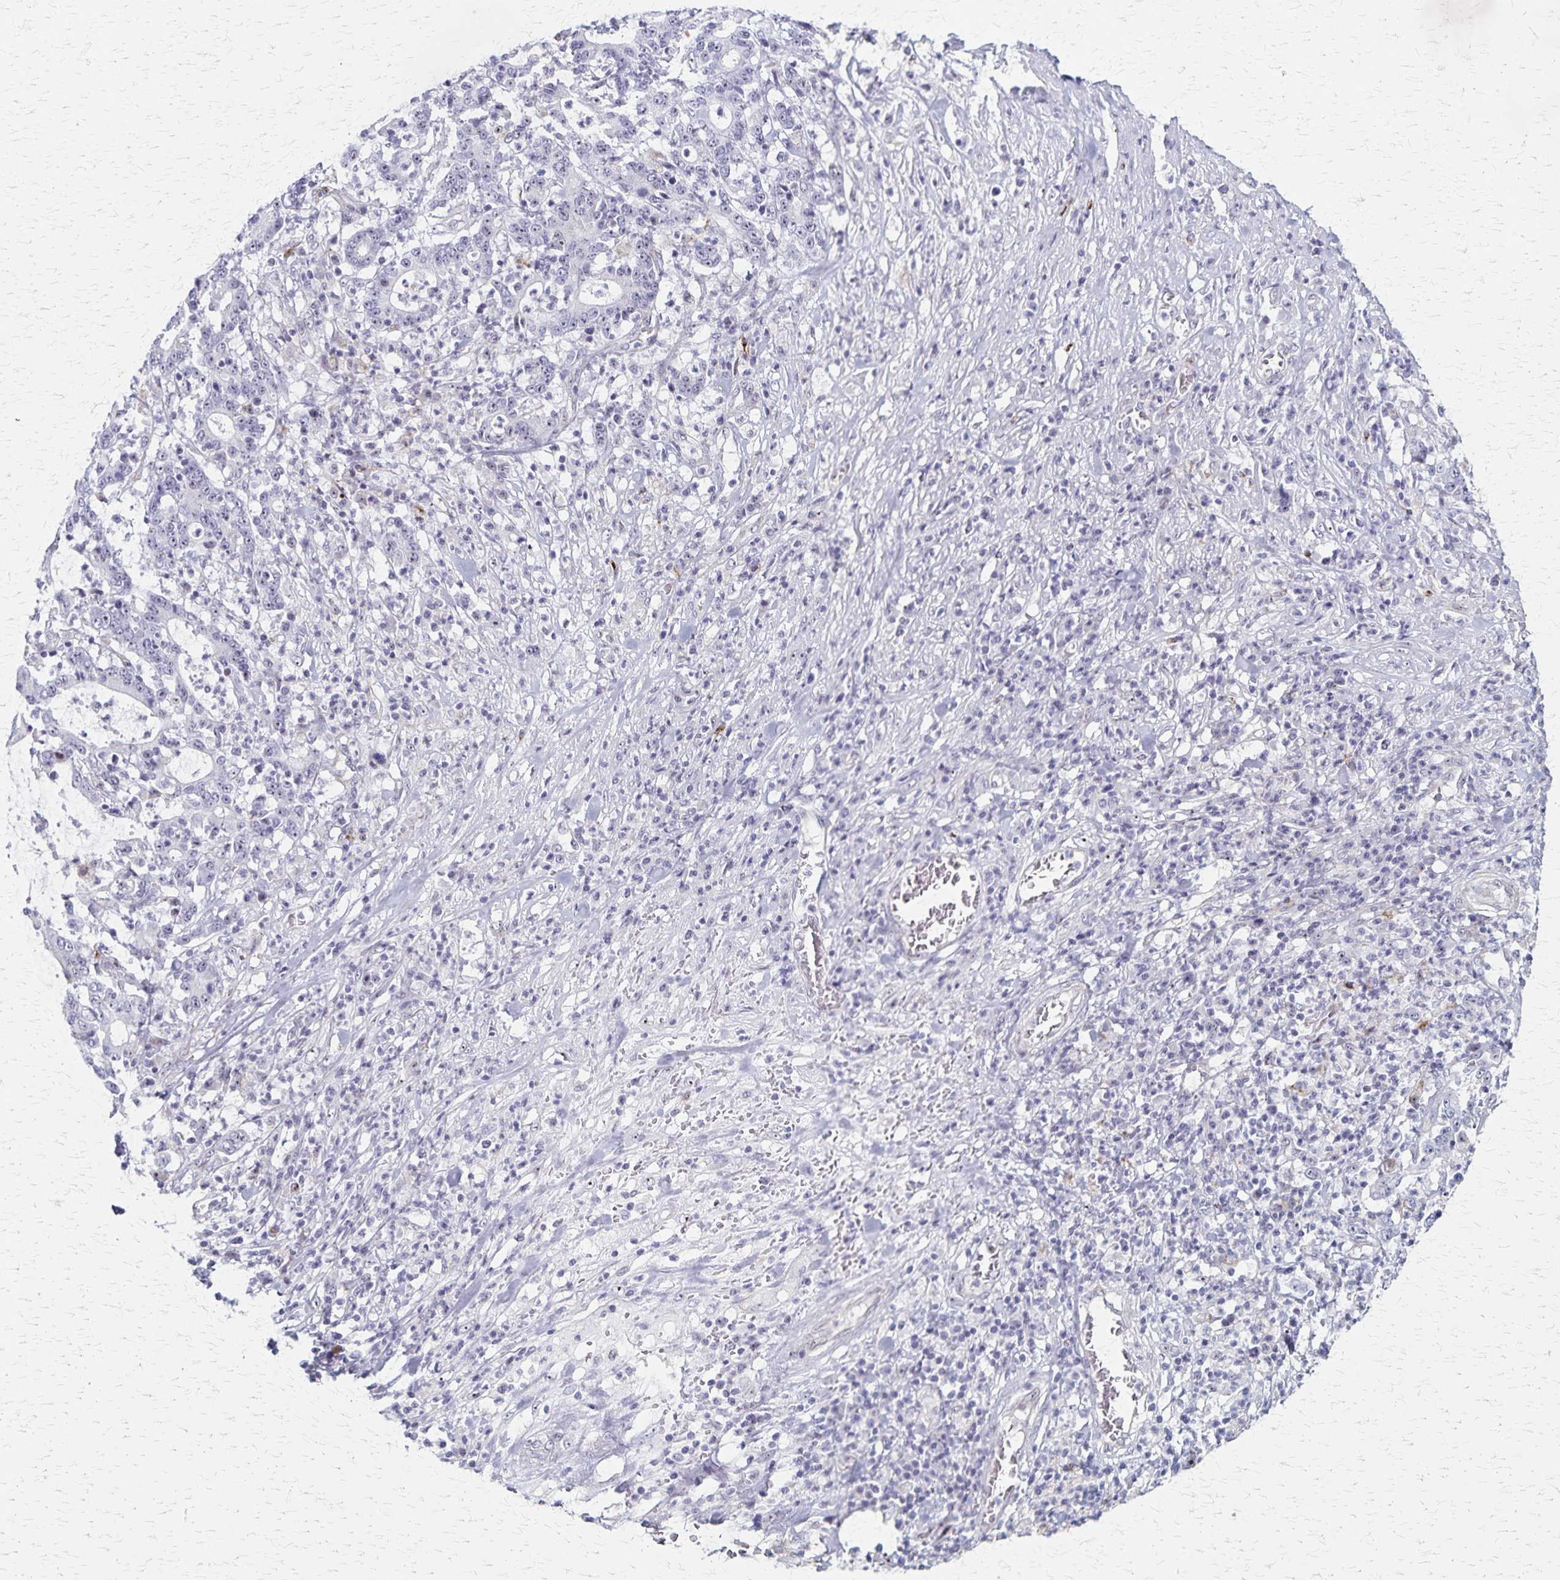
{"staining": {"intensity": "negative", "quantity": "none", "location": "none"}, "tissue": "stomach cancer", "cell_type": "Tumor cells", "image_type": "cancer", "snomed": [{"axis": "morphology", "description": "Adenocarcinoma, NOS"}, {"axis": "topography", "description": "Stomach, upper"}], "caption": "High magnification brightfield microscopy of stomach adenocarcinoma stained with DAB (brown) and counterstained with hematoxylin (blue): tumor cells show no significant expression.", "gene": "DLK2", "patient": {"sex": "male", "age": 68}}